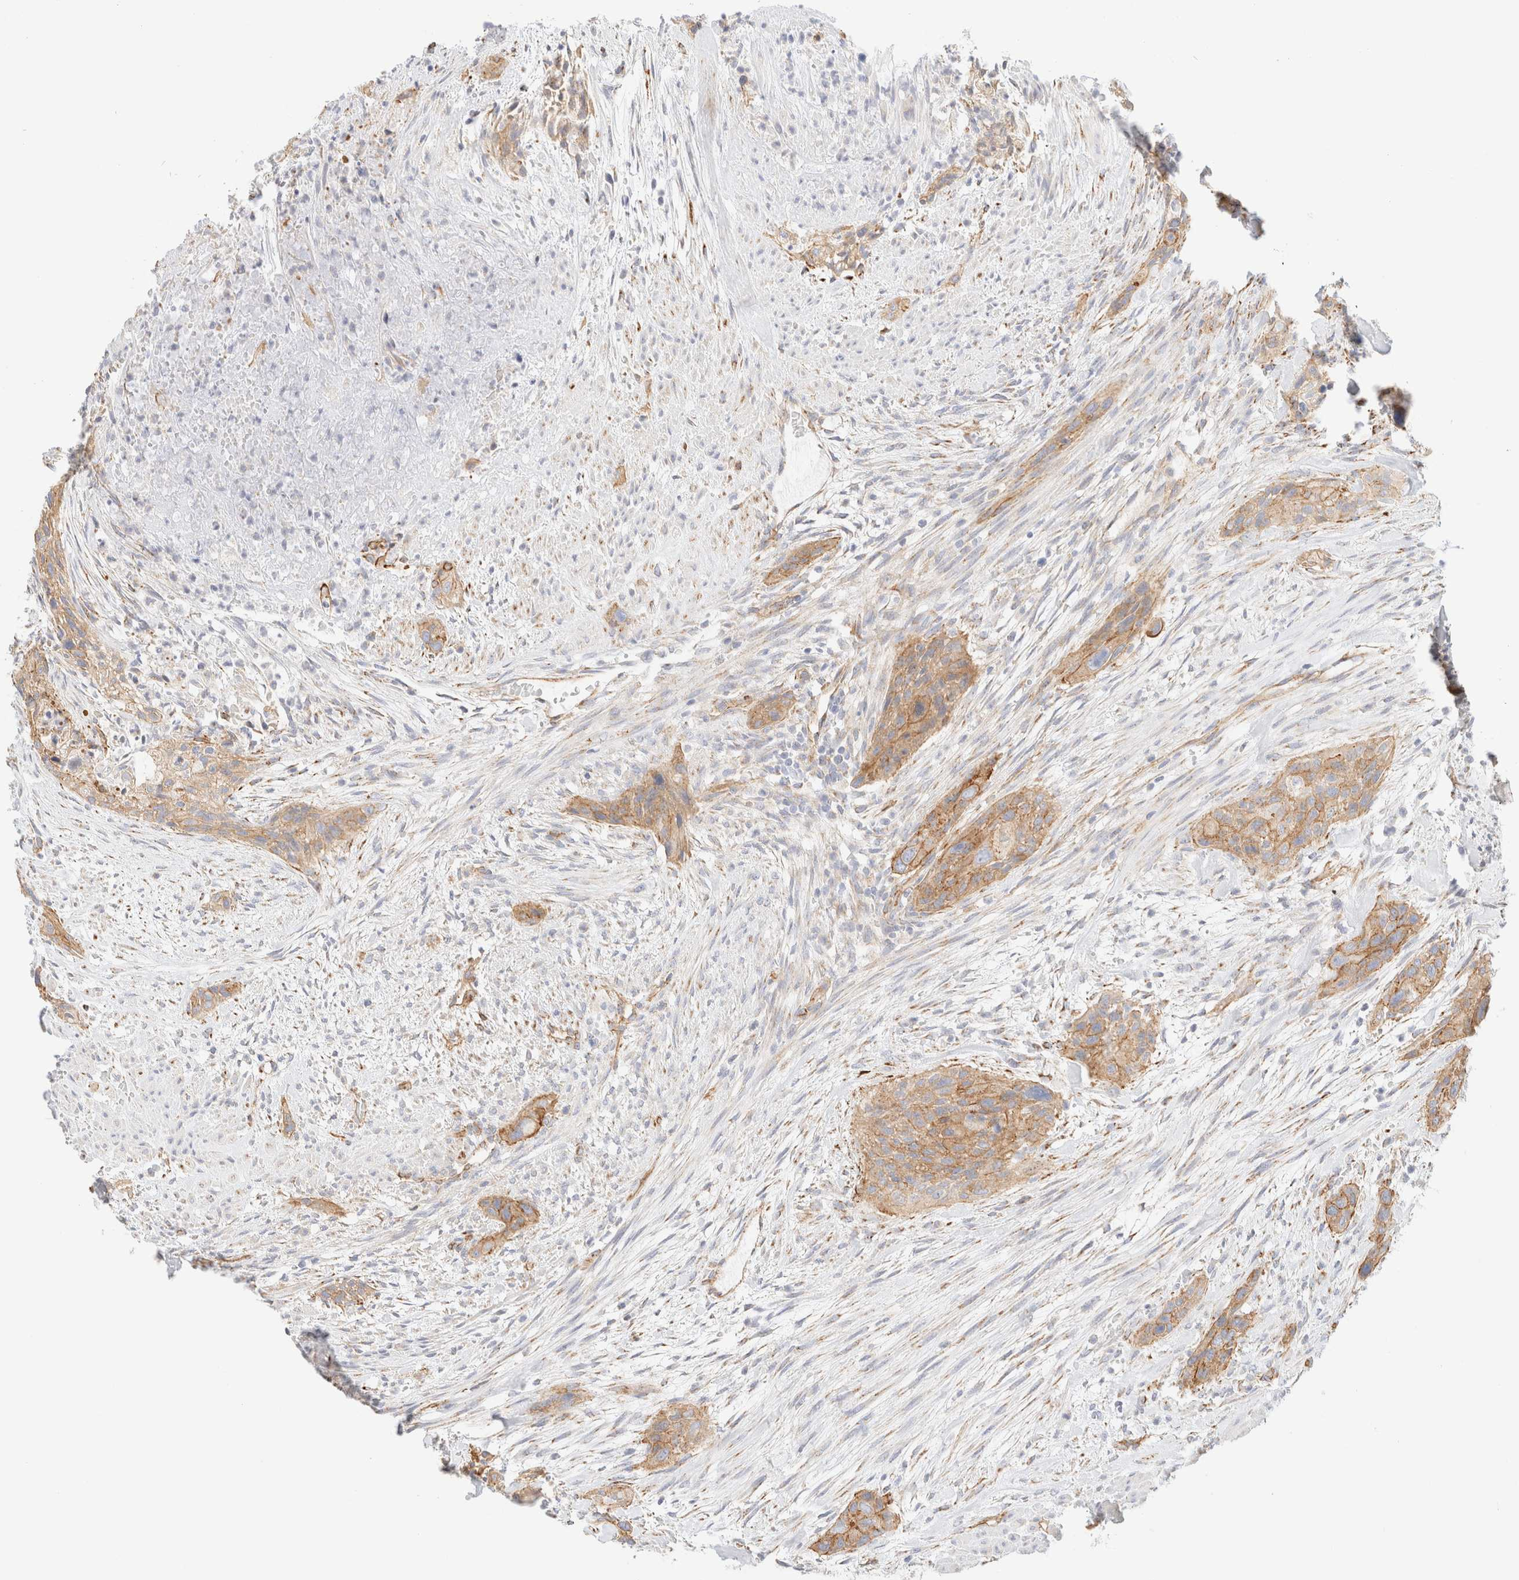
{"staining": {"intensity": "moderate", "quantity": ">75%", "location": "cytoplasmic/membranous"}, "tissue": "urothelial cancer", "cell_type": "Tumor cells", "image_type": "cancer", "snomed": [{"axis": "morphology", "description": "Urothelial carcinoma, High grade"}, {"axis": "topography", "description": "Urinary bladder"}], "caption": "A medium amount of moderate cytoplasmic/membranous positivity is appreciated in approximately >75% of tumor cells in urothelial cancer tissue.", "gene": "CYB5R4", "patient": {"sex": "male", "age": 35}}